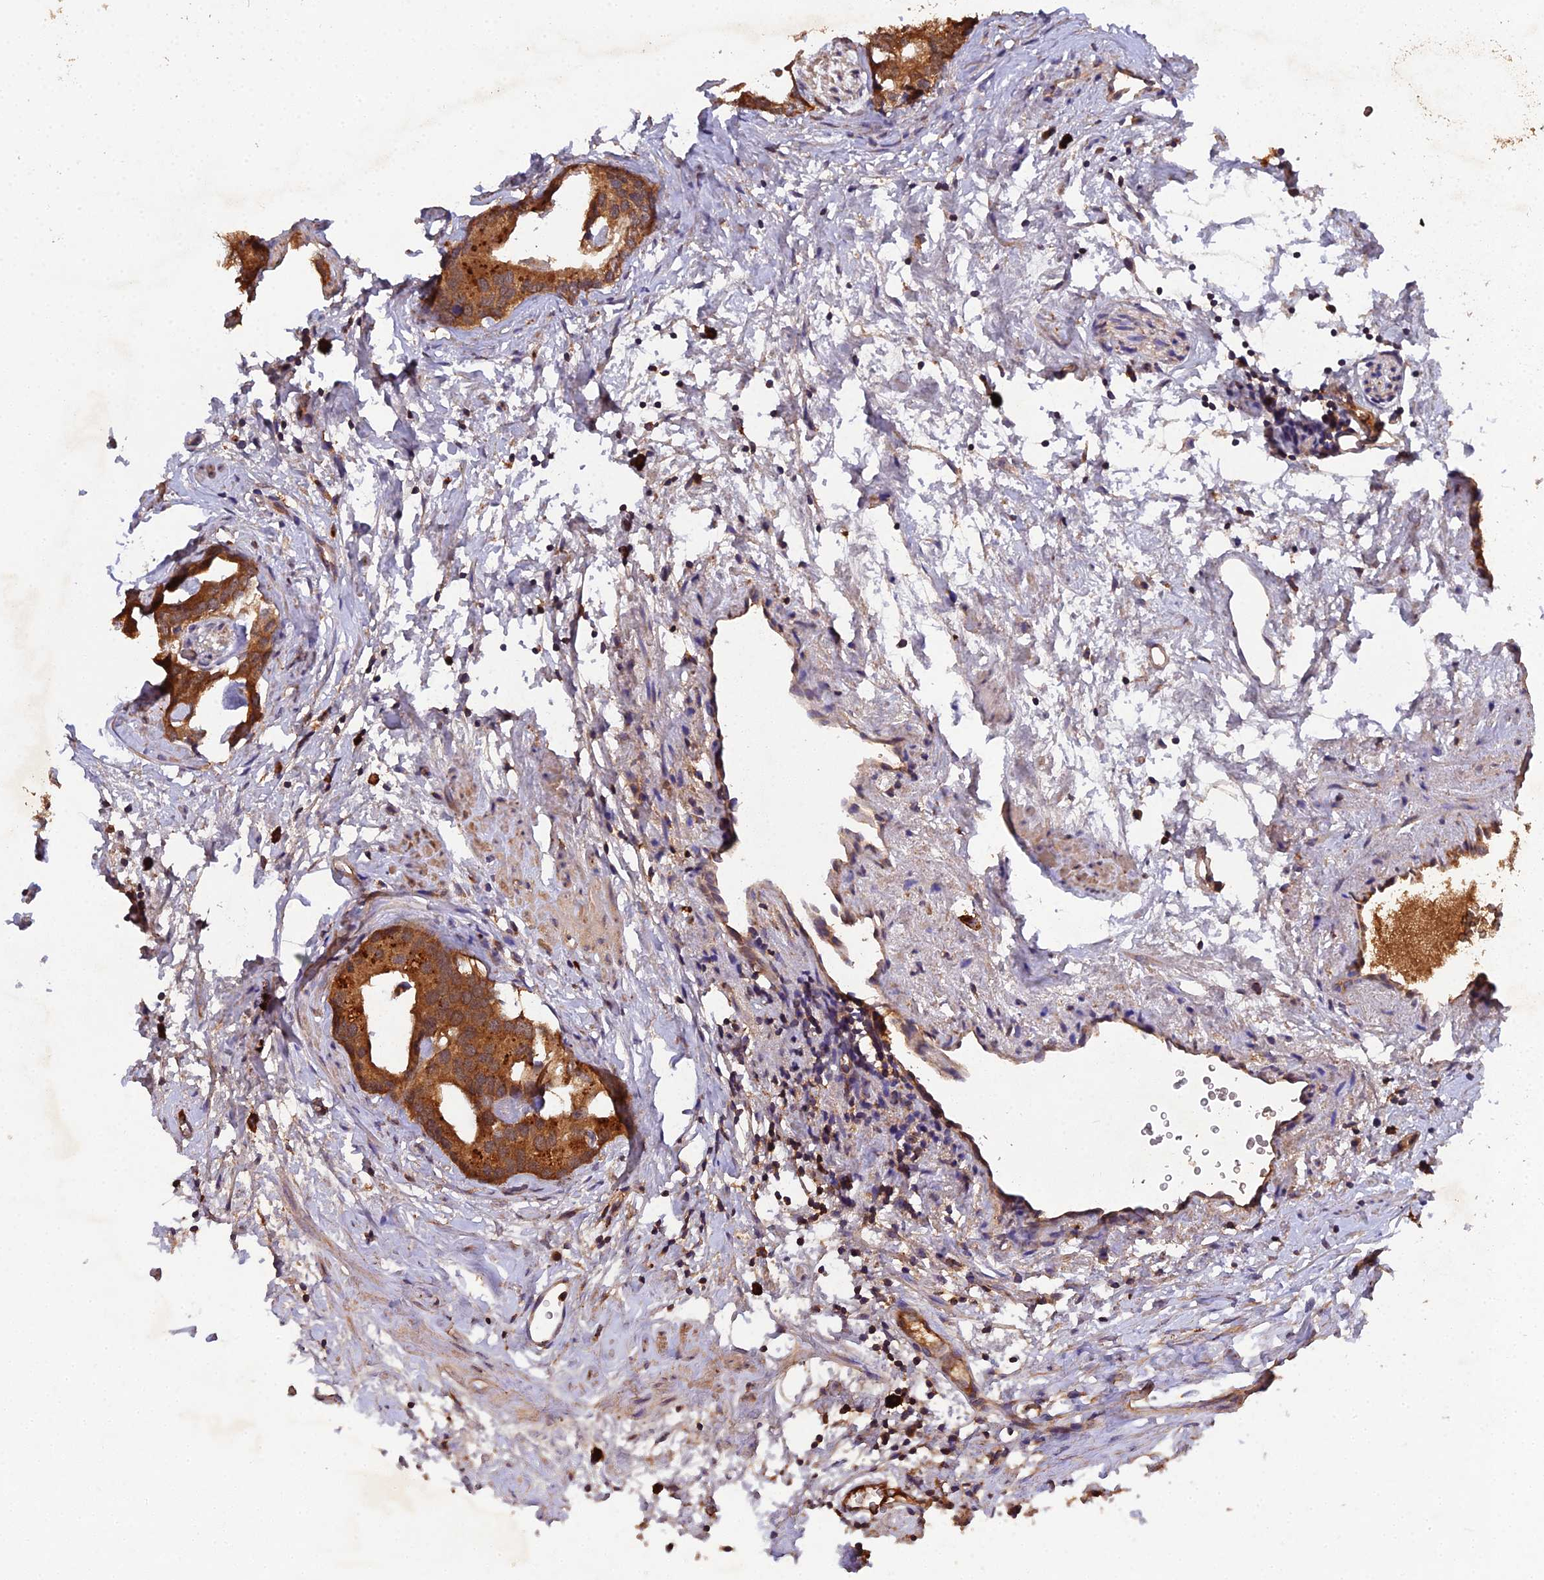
{"staining": {"intensity": "strong", "quantity": ">75%", "location": "cytoplasmic/membranous"}, "tissue": "prostate cancer", "cell_type": "Tumor cells", "image_type": "cancer", "snomed": [{"axis": "morphology", "description": "Adenocarcinoma, Low grade"}, {"axis": "topography", "description": "Prostate"}], "caption": "Protein analysis of prostate low-grade adenocarcinoma tissue reveals strong cytoplasmic/membranous staining in about >75% of tumor cells.", "gene": "TMEM258", "patient": {"sex": "male", "age": 63}}